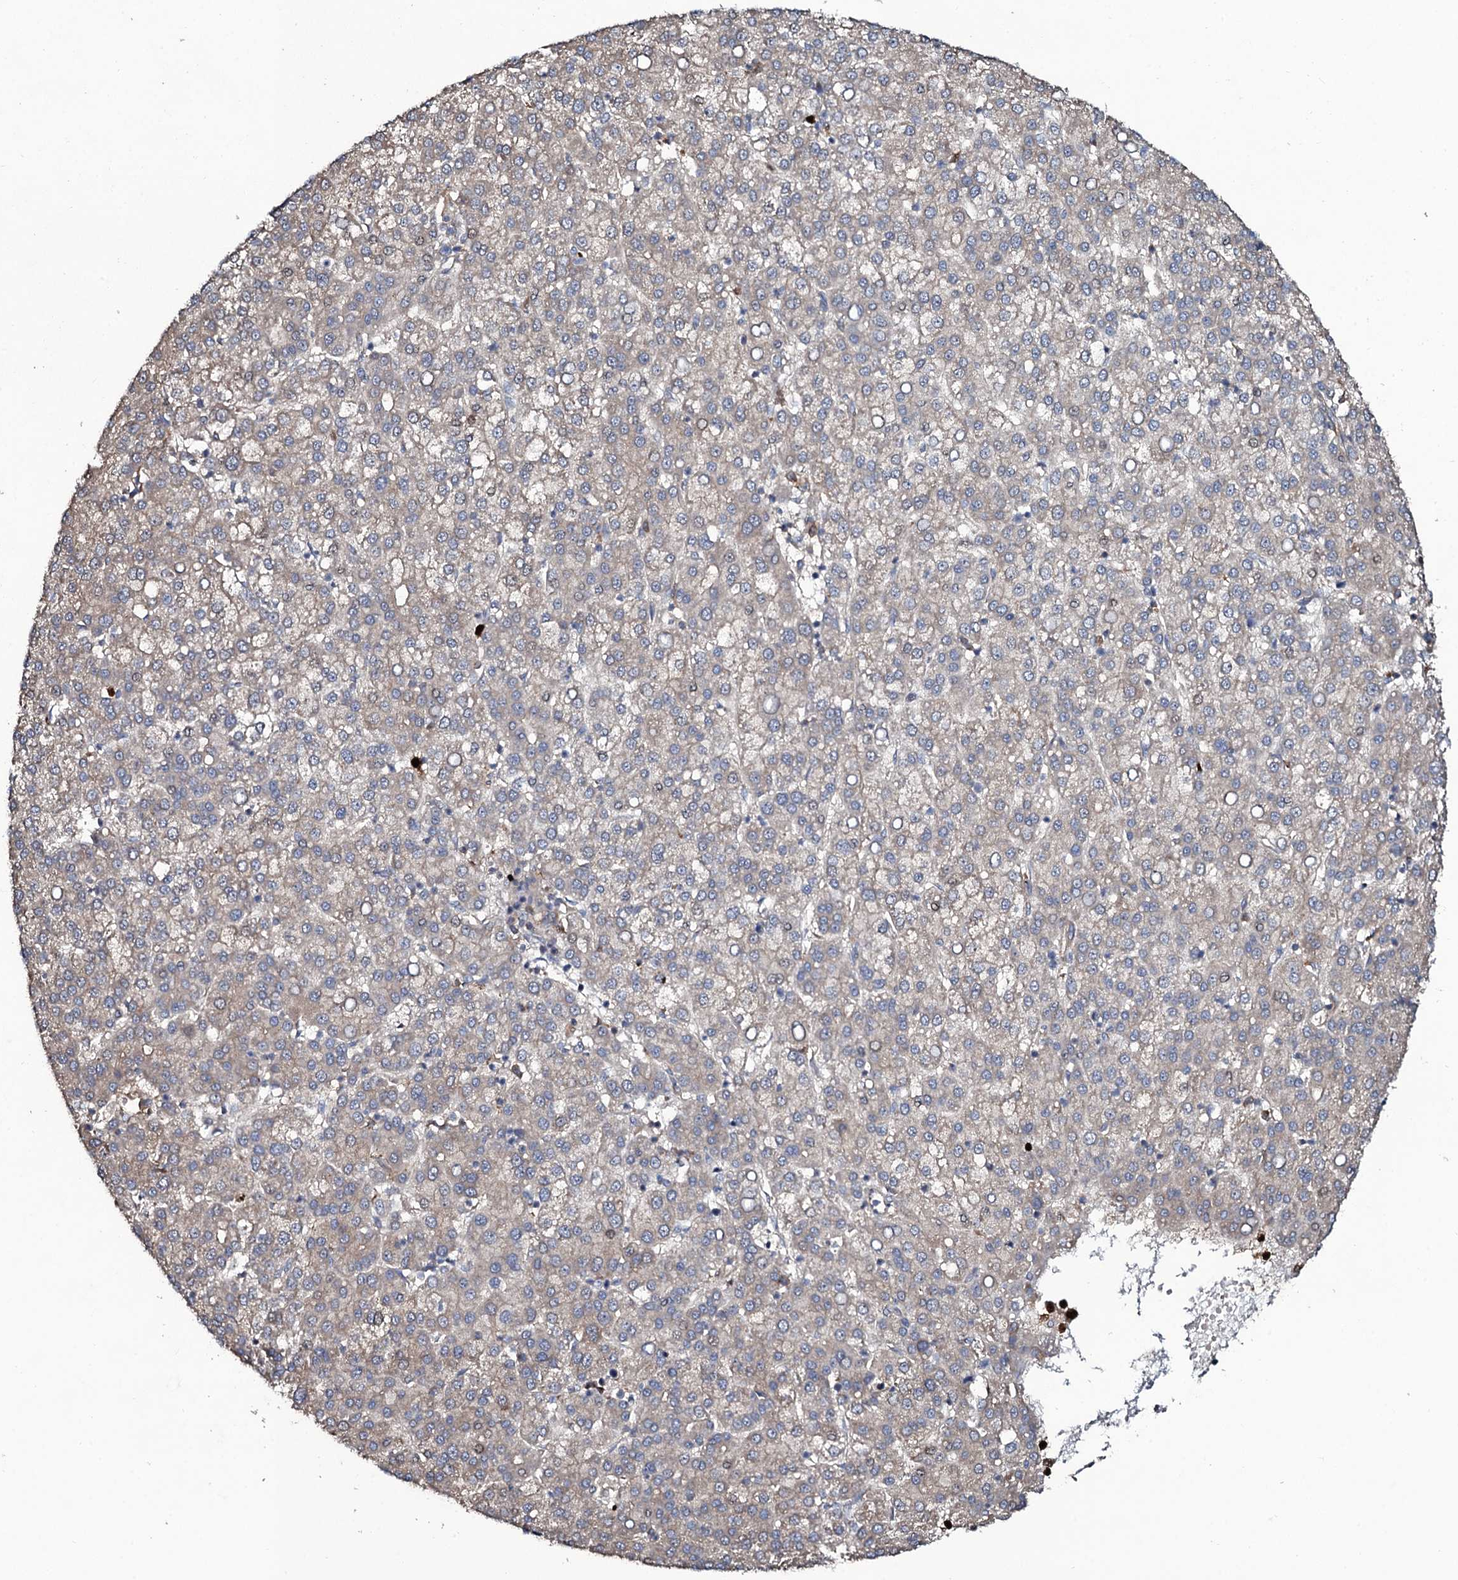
{"staining": {"intensity": "negative", "quantity": "none", "location": "none"}, "tissue": "liver cancer", "cell_type": "Tumor cells", "image_type": "cancer", "snomed": [{"axis": "morphology", "description": "Carcinoma, Hepatocellular, NOS"}, {"axis": "topography", "description": "Liver"}], "caption": "DAB (3,3'-diaminobenzidine) immunohistochemical staining of human liver cancer demonstrates no significant positivity in tumor cells.", "gene": "COG6", "patient": {"sex": "female", "age": 58}}